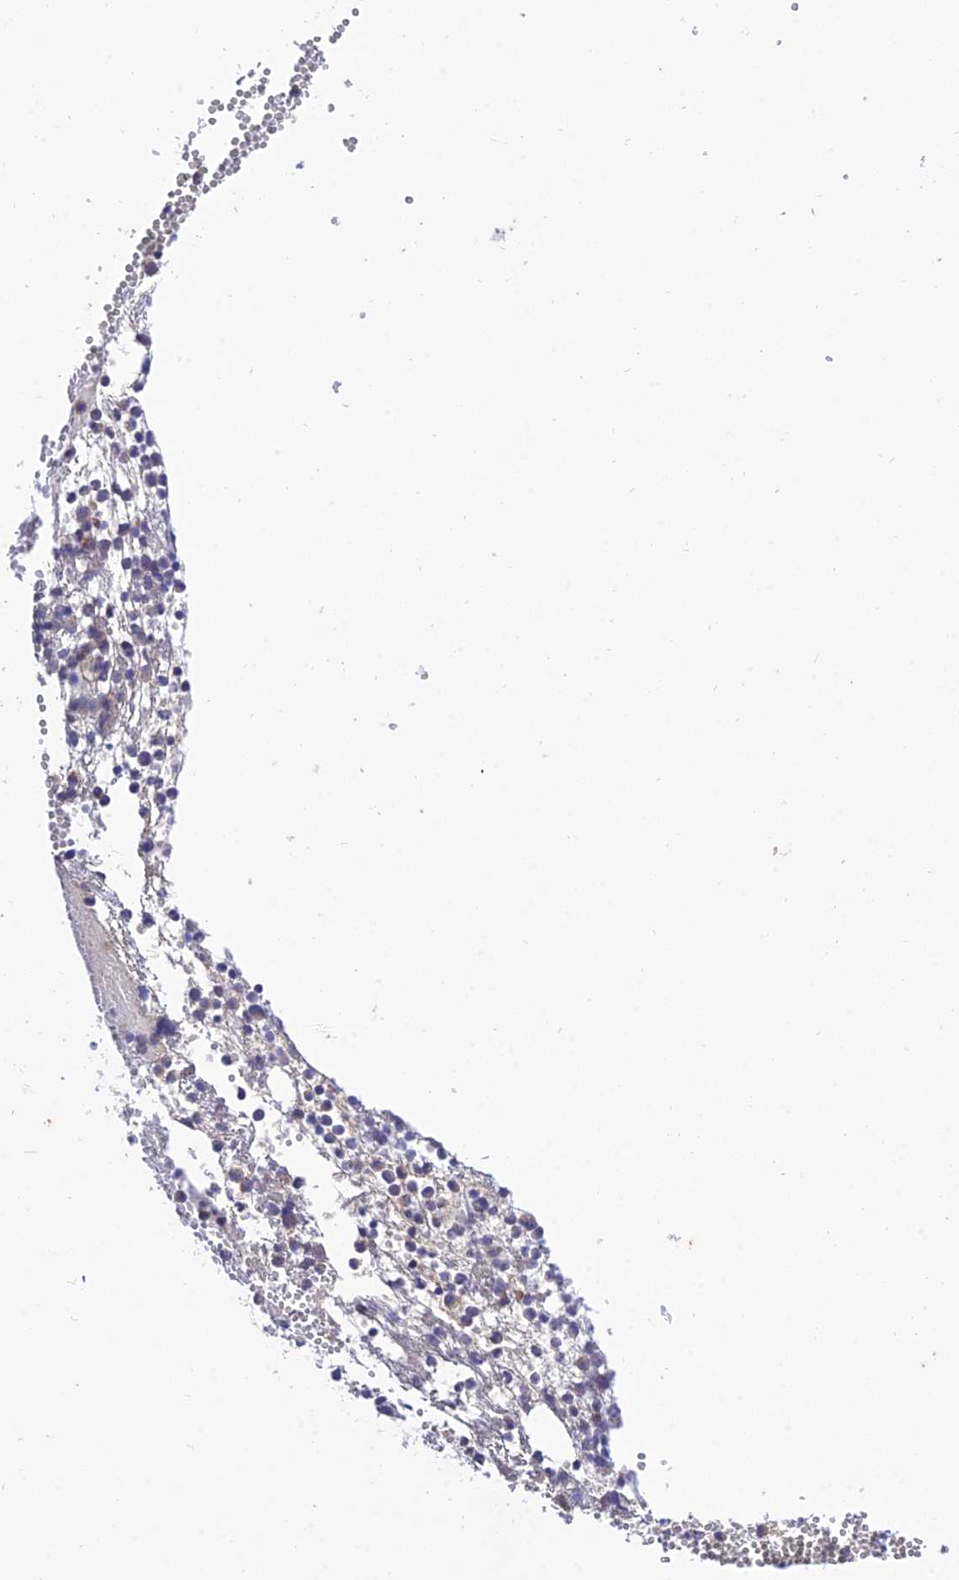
{"staining": {"intensity": "negative", "quantity": "none", "location": "none"}, "tissue": "bone marrow", "cell_type": "Hematopoietic cells", "image_type": "normal", "snomed": [{"axis": "morphology", "description": "Normal tissue, NOS"}, {"axis": "topography", "description": "Bone marrow"}], "caption": "Micrograph shows no significant protein expression in hematopoietic cells of benign bone marrow. The staining was performed using DAB to visualize the protein expression in brown, while the nuclei were stained in blue with hematoxylin (Magnification: 20x).", "gene": "PLEKHG2", "patient": {"sex": "female", "age": 77}}